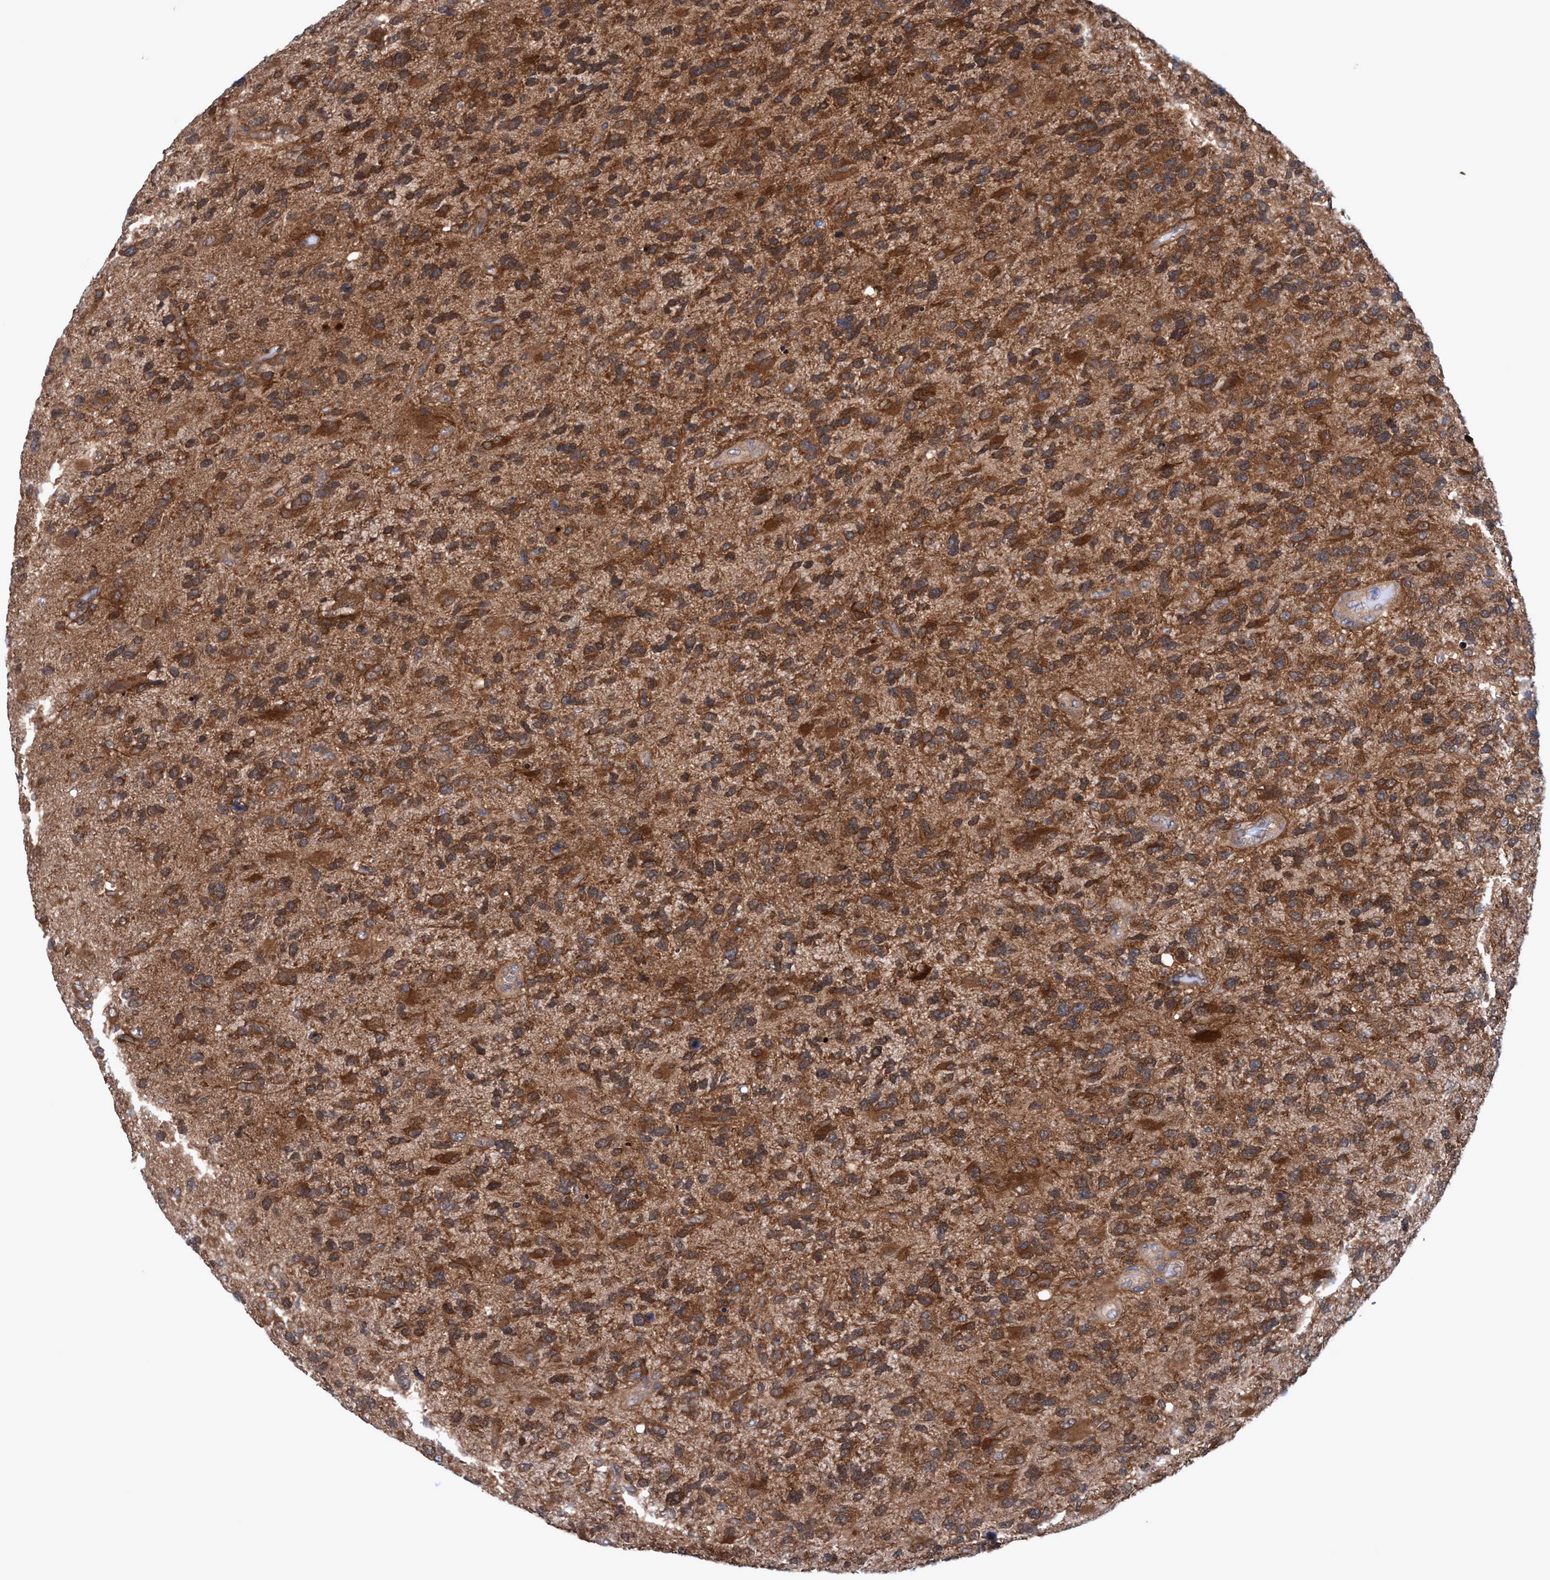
{"staining": {"intensity": "moderate", "quantity": ">75%", "location": "cytoplasmic/membranous"}, "tissue": "glioma", "cell_type": "Tumor cells", "image_type": "cancer", "snomed": [{"axis": "morphology", "description": "Glioma, malignant, High grade"}, {"axis": "topography", "description": "Brain"}], "caption": "This micrograph exhibits immunohistochemistry staining of human glioma, with medium moderate cytoplasmic/membranous positivity in approximately >75% of tumor cells.", "gene": "GLOD4", "patient": {"sex": "female", "age": 58}}